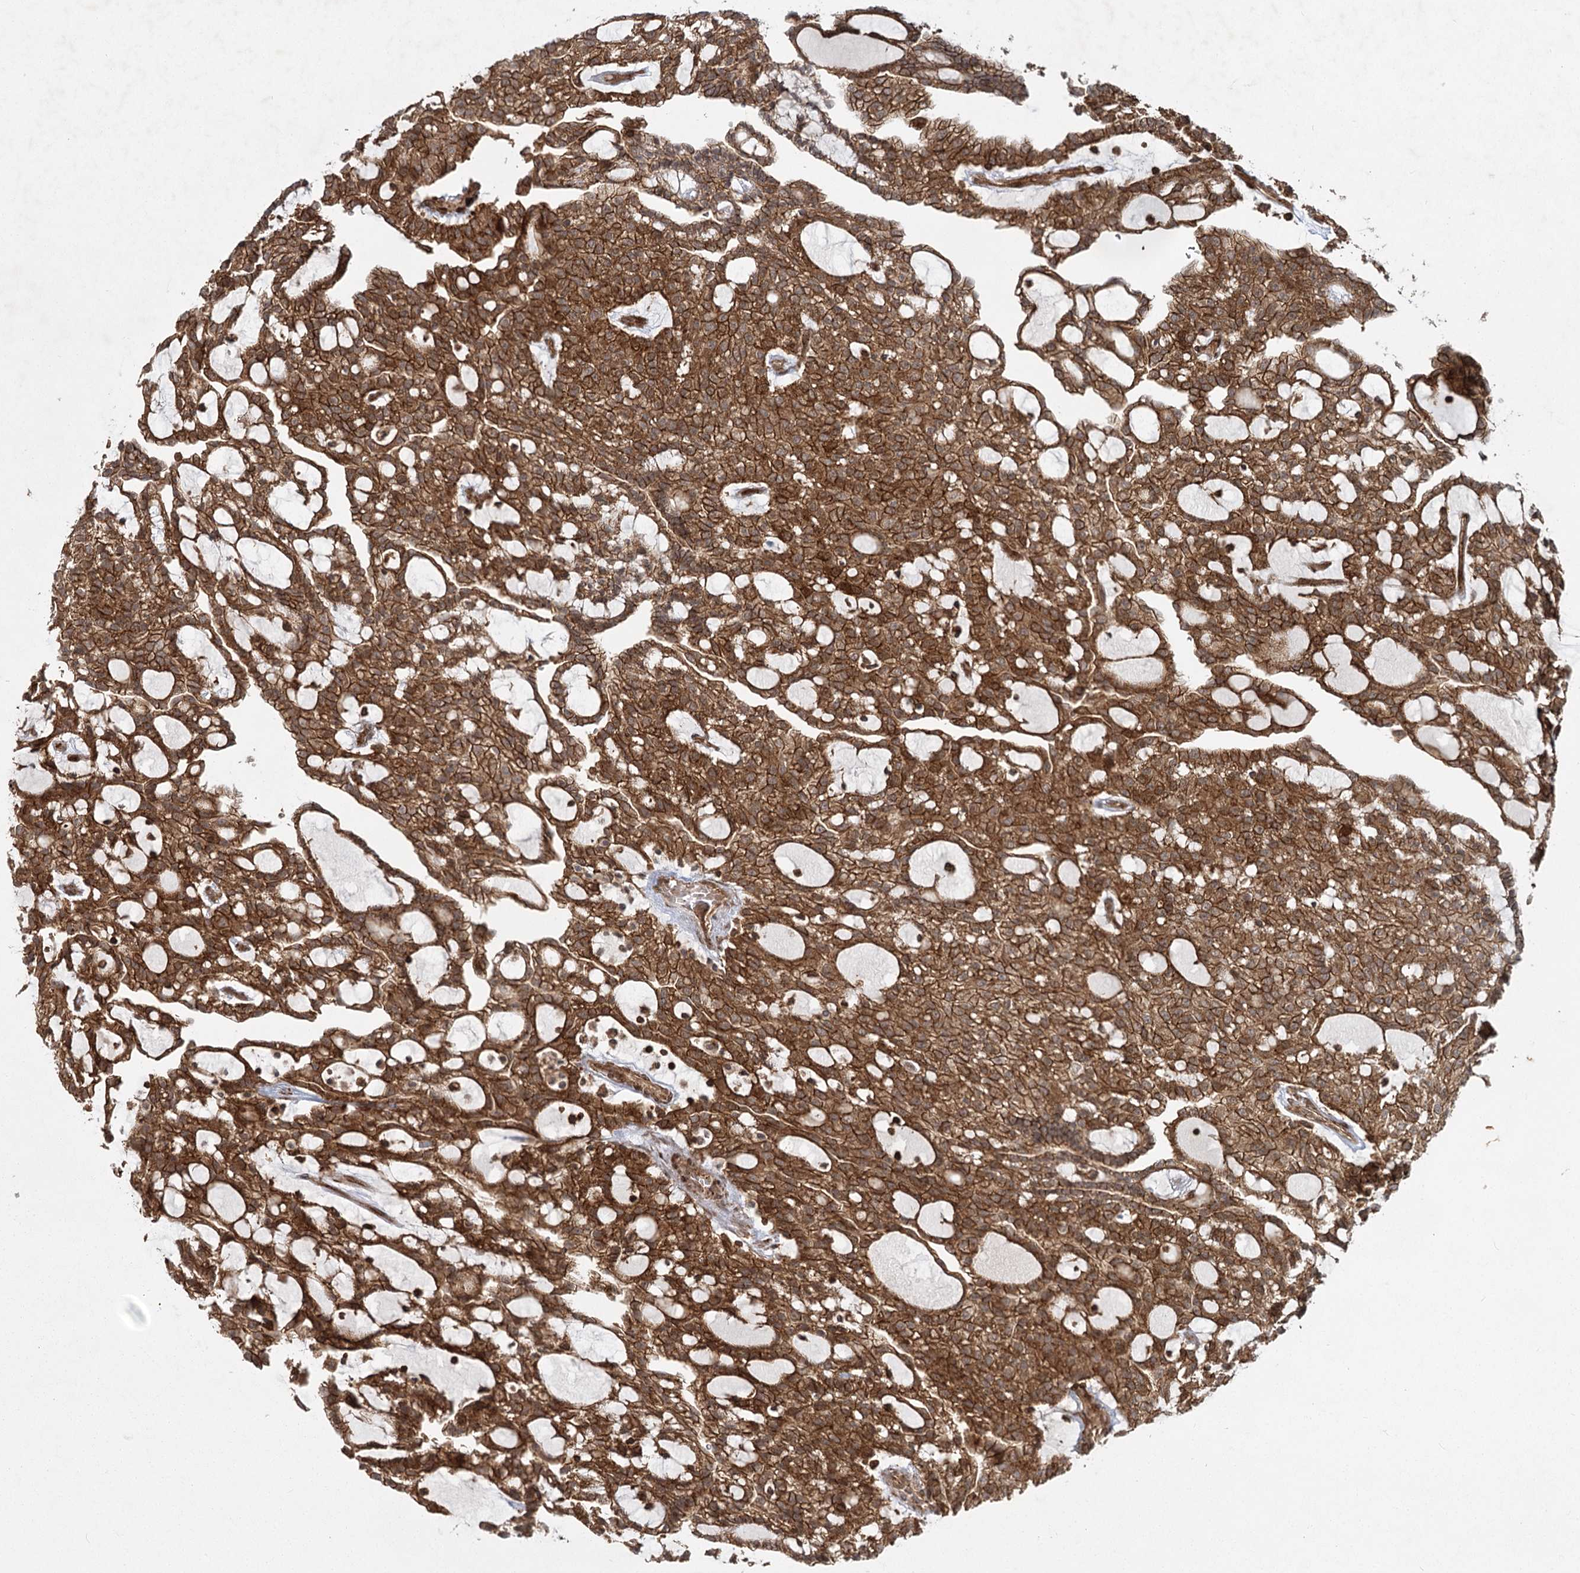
{"staining": {"intensity": "strong", "quantity": ">75%", "location": "cytoplasmic/membranous"}, "tissue": "renal cancer", "cell_type": "Tumor cells", "image_type": "cancer", "snomed": [{"axis": "morphology", "description": "Adenocarcinoma, NOS"}, {"axis": "topography", "description": "Kidney"}], "caption": "Brown immunohistochemical staining in human adenocarcinoma (renal) shows strong cytoplasmic/membranous expression in approximately >75% of tumor cells.", "gene": "MDFIC", "patient": {"sex": "male", "age": 63}}